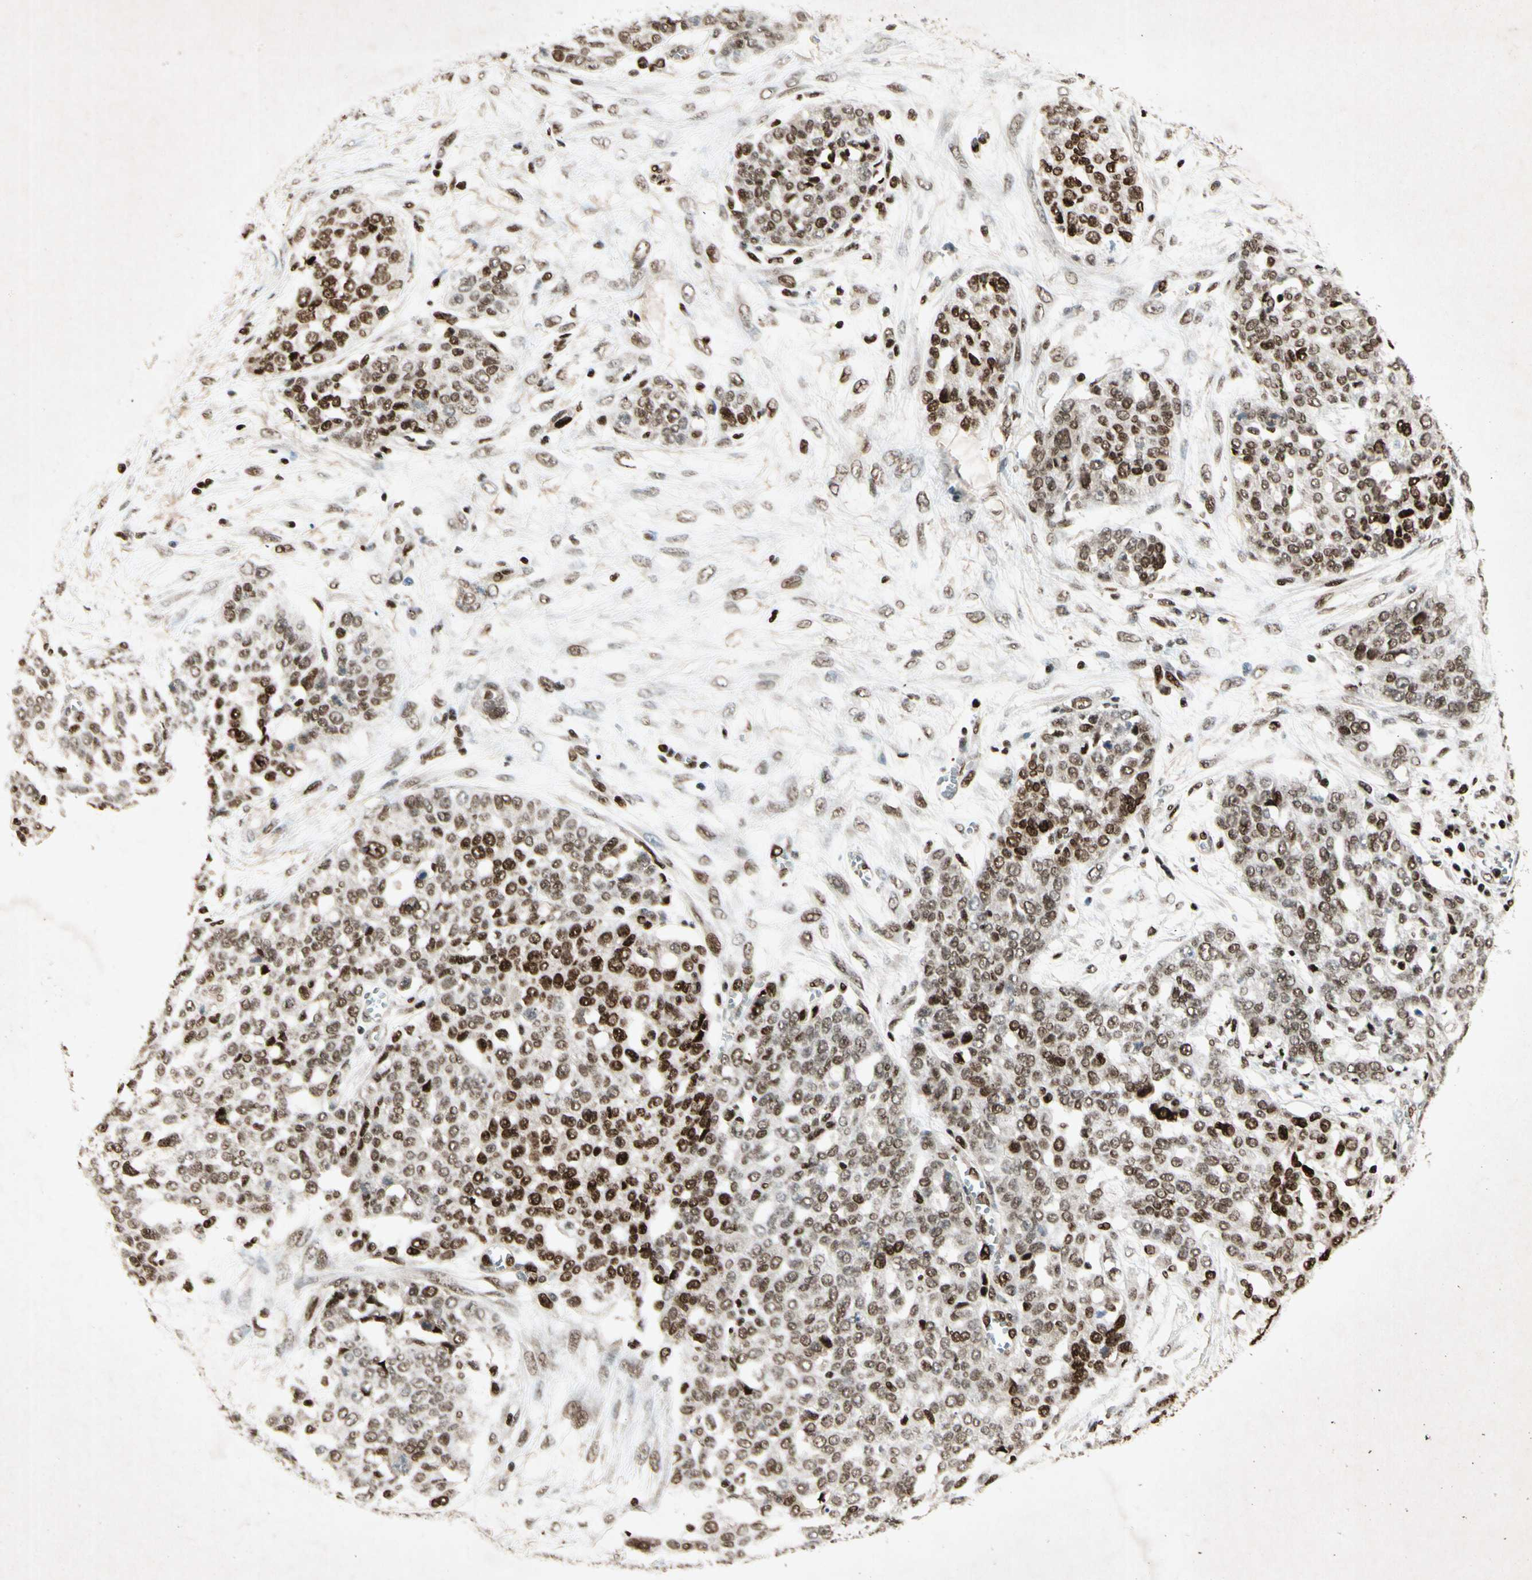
{"staining": {"intensity": "strong", "quantity": ">75%", "location": "nuclear"}, "tissue": "ovarian cancer", "cell_type": "Tumor cells", "image_type": "cancer", "snomed": [{"axis": "morphology", "description": "Cystadenocarcinoma, serous, NOS"}, {"axis": "topography", "description": "Soft tissue"}, {"axis": "topography", "description": "Ovary"}], "caption": "Immunohistochemistry (IHC) of ovarian cancer exhibits high levels of strong nuclear staining in approximately >75% of tumor cells.", "gene": "RNF43", "patient": {"sex": "female", "age": 57}}